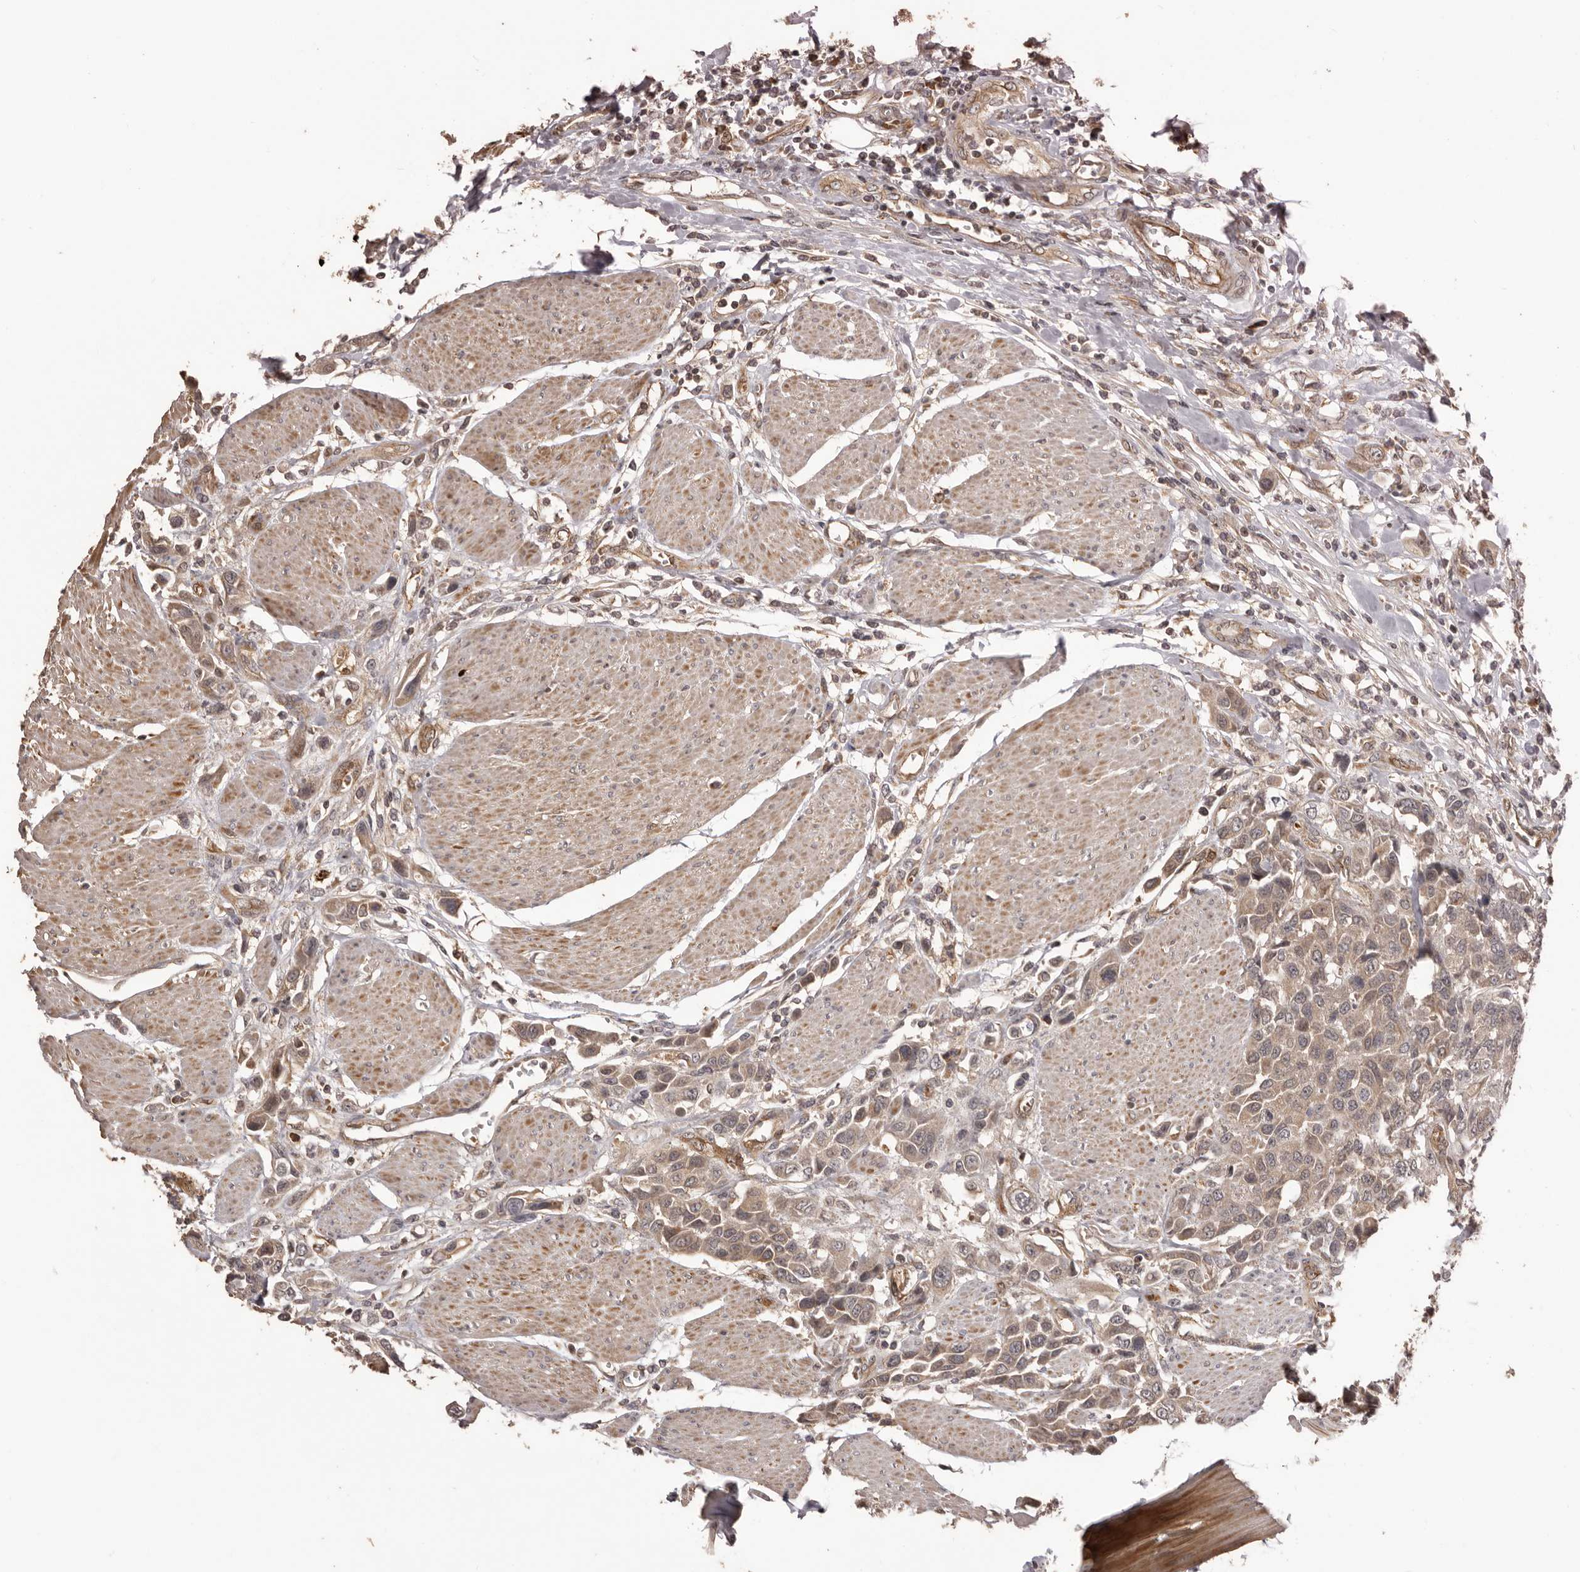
{"staining": {"intensity": "moderate", "quantity": ">75%", "location": "cytoplasmic/membranous"}, "tissue": "urothelial cancer", "cell_type": "Tumor cells", "image_type": "cancer", "snomed": [{"axis": "morphology", "description": "Urothelial carcinoma, High grade"}, {"axis": "topography", "description": "Urinary bladder"}], "caption": "DAB (3,3'-diaminobenzidine) immunohistochemical staining of high-grade urothelial carcinoma reveals moderate cytoplasmic/membranous protein staining in approximately >75% of tumor cells.", "gene": "QRSL1", "patient": {"sex": "male", "age": 50}}